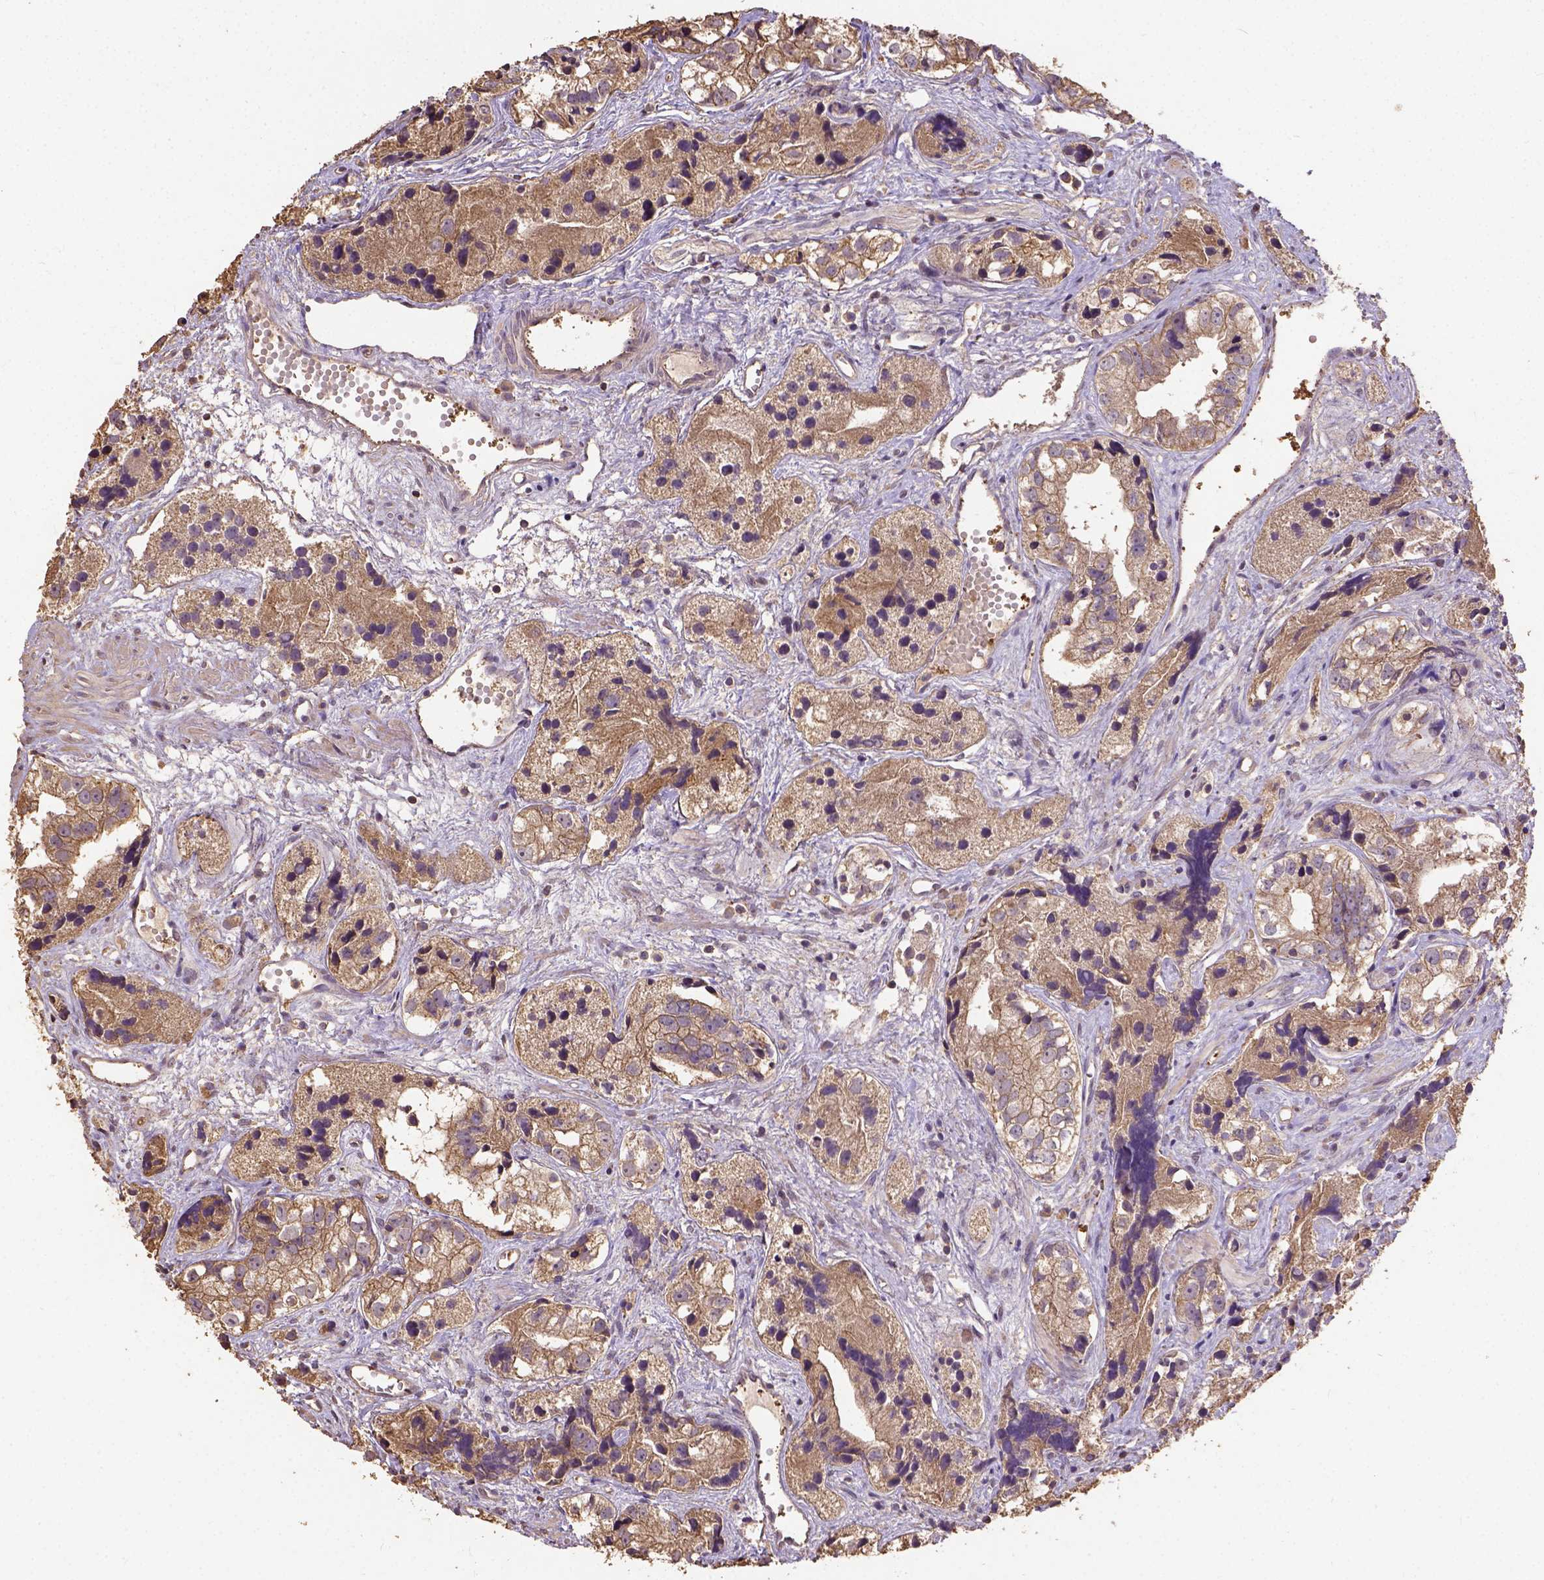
{"staining": {"intensity": "weak", "quantity": ">75%", "location": "cytoplasmic/membranous"}, "tissue": "prostate cancer", "cell_type": "Tumor cells", "image_type": "cancer", "snomed": [{"axis": "morphology", "description": "Adenocarcinoma, High grade"}, {"axis": "topography", "description": "Prostate"}], "caption": "Tumor cells reveal low levels of weak cytoplasmic/membranous expression in approximately >75% of cells in human prostate cancer.", "gene": "ATP1B3", "patient": {"sex": "male", "age": 68}}